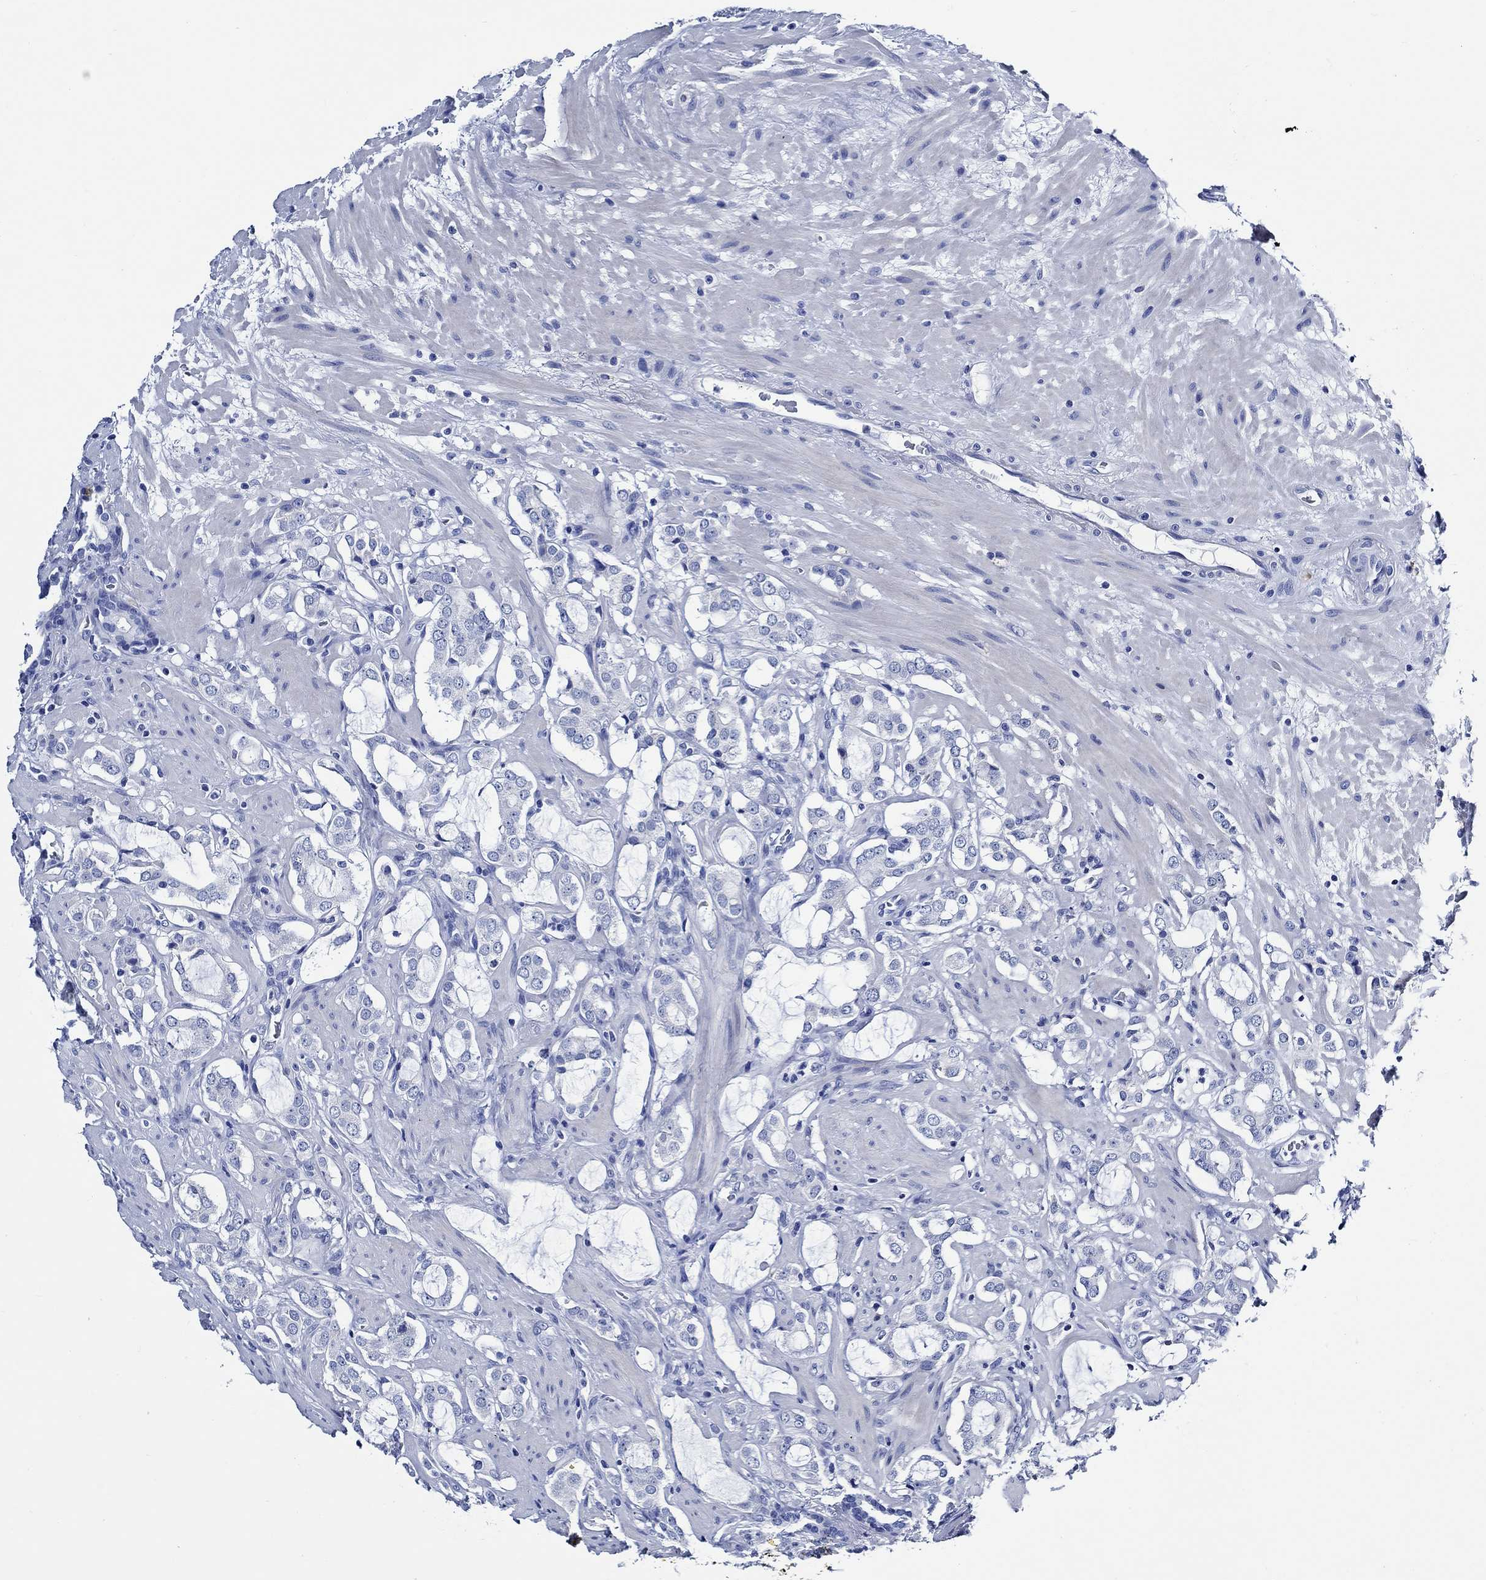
{"staining": {"intensity": "negative", "quantity": "none", "location": "none"}, "tissue": "prostate cancer", "cell_type": "Tumor cells", "image_type": "cancer", "snomed": [{"axis": "morphology", "description": "Adenocarcinoma, NOS"}, {"axis": "topography", "description": "Prostate"}], "caption": "High magnification brightfield microscopy of prostate cancer stained with DAB (brown) and counterstained with hematoxylin (blue): tumor cells show no significant positivity. Brightfield microscopy of IHC stained with DAB (brown) and hematoxylin (blue), captured at high magnification.", "gene": "WDR62", "patient": {"sex": "male", "age": 66}}